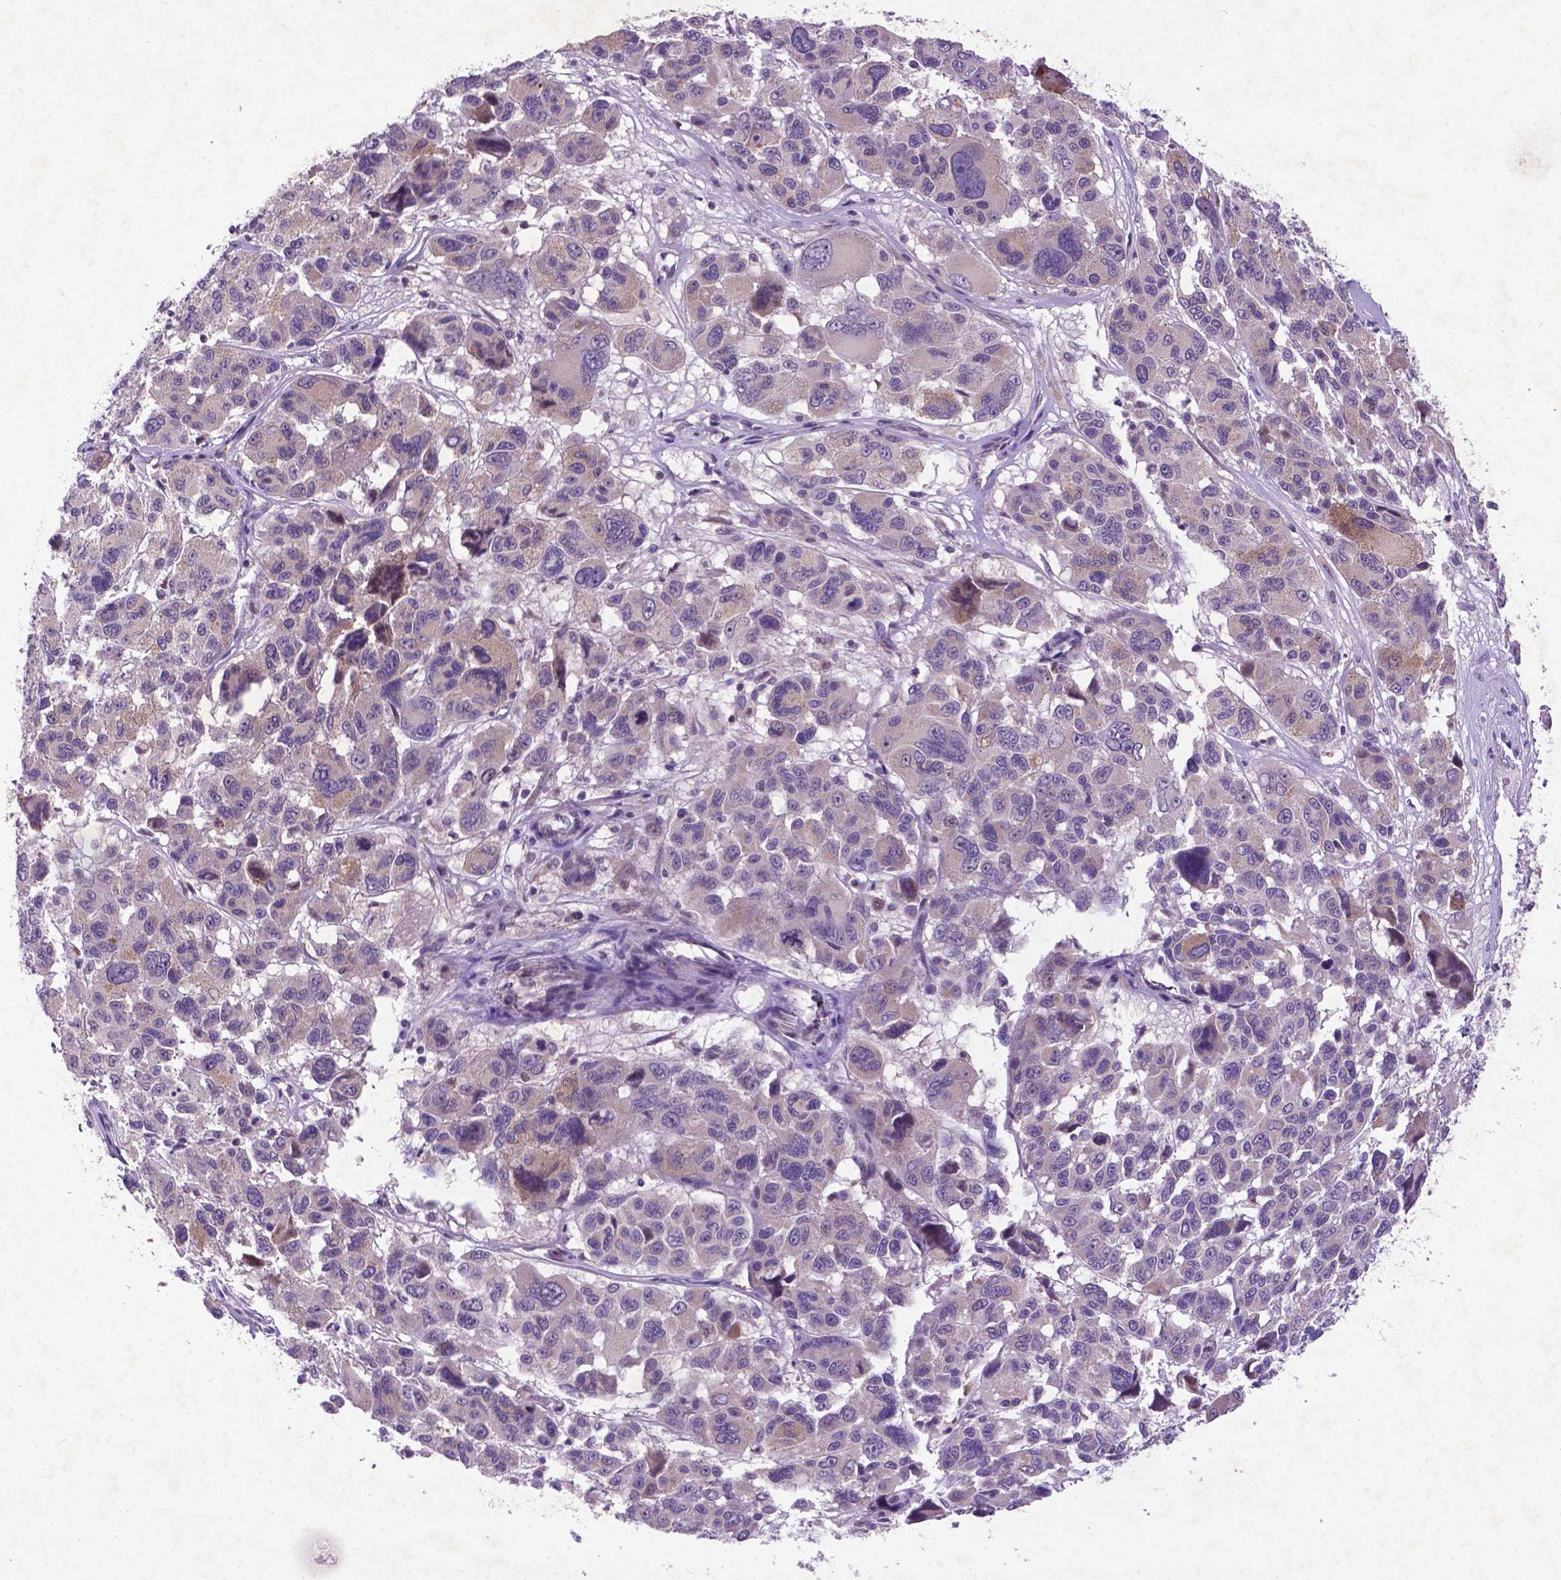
{"staining": {"intensity": "weak", "quantity": "25%-75%", "location": "cytoplasmic/membranous"}, "tissue": "melanoma", "cell_type": "Tumor cells", "image_type": "cancer", "snomed": [{"axis": "morphology", "description": "Malignant melanoma, NOS"}, {"axis": "topography", "description": "Skin"}], "caption": "Weak cytoplasmic/membranous protein positivity is present in about 25%-75% of tumor cells in melanoma. Immunohistochemistry (ihc) stains the protein in brown and the nuclei are stained blue.", "gene": "ATG4D", "patient": {"sex": "female", "age": 66}}